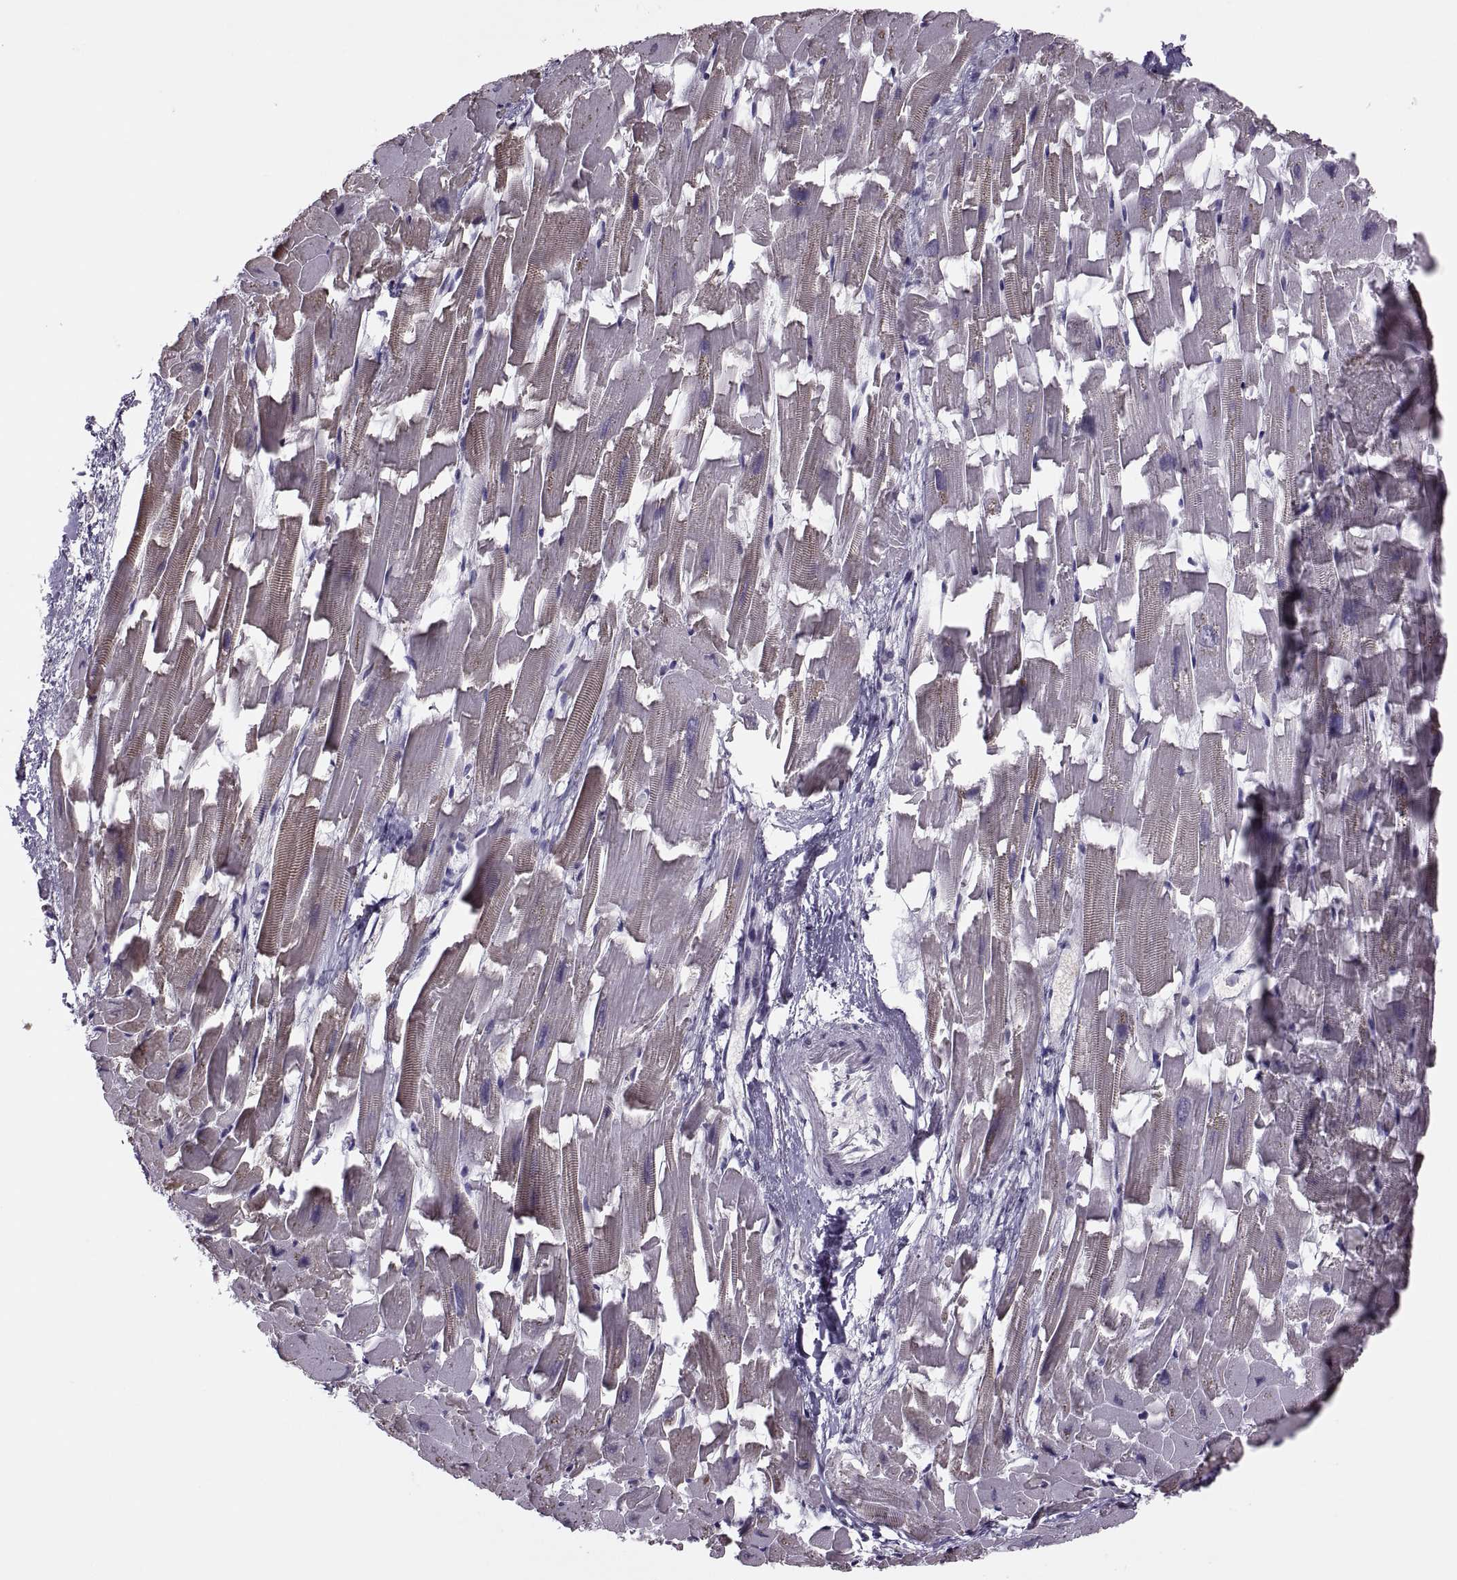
{"staining": {"intensity": "negative", "quantity": "none", "location": "none"}, "tissue": "heart muscle", "cell_type": "Cardiomyocytes", "image_type": "normal", "snomed": [{"axis": "morphology", "description": "Normal tissue, NOS"}, {"axis": "topography", "description": "Heart"}], "caption": "Immunohistochemistry (IHC) image of unremarkable heart muscle stained for a protein (brown), which displays no positivity in cardiomyocytes. (IHC, brightfield microscopy, high magnification).", "gene": "SYNGR4", "patient": {"sex": "female", "age": 64}}